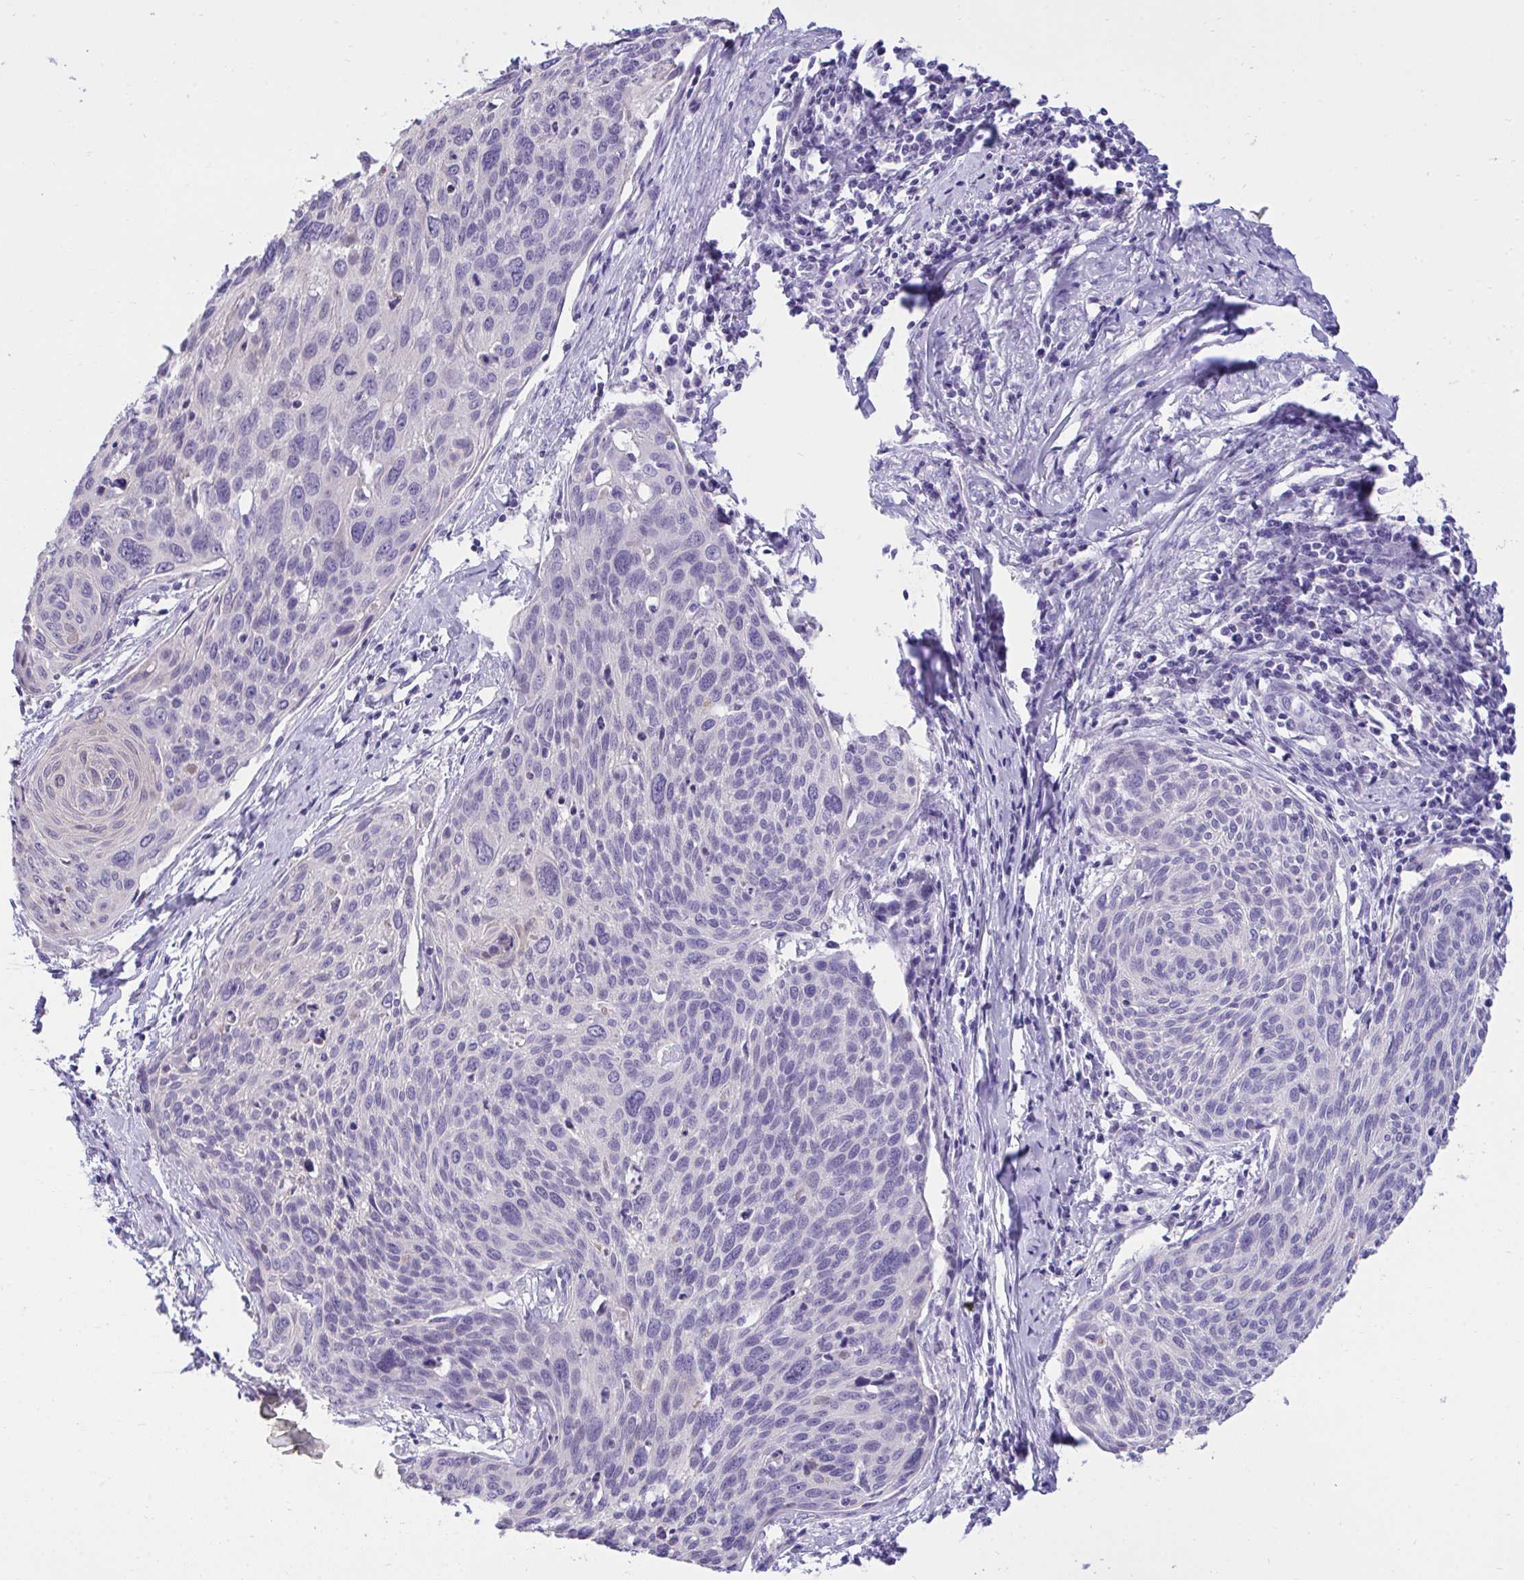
{"staining": {"intensity": "negative", "quantity": "none", "location": "none"}, "tissue": "cervical cancer", "cell_type": "Tumor cells", "image_type": "cancer", "snomed": [{"axis": "morphology", "description": "Squamous cell carcinoma, NOS"}, {"axis": "topography", "description": "Cervix"}], "caption": "DAB (3,3'-diaminobenzidine) immunohistochemical staining of human cervical cancer displays no significant positivity in tumor cells. (DAB (3,3'-diaminobenzidine) IHC visualized using brightfield microscopy, high magnification).", "gene": "TMCO5A", "patient": {"sex": "female", "age": 49}}